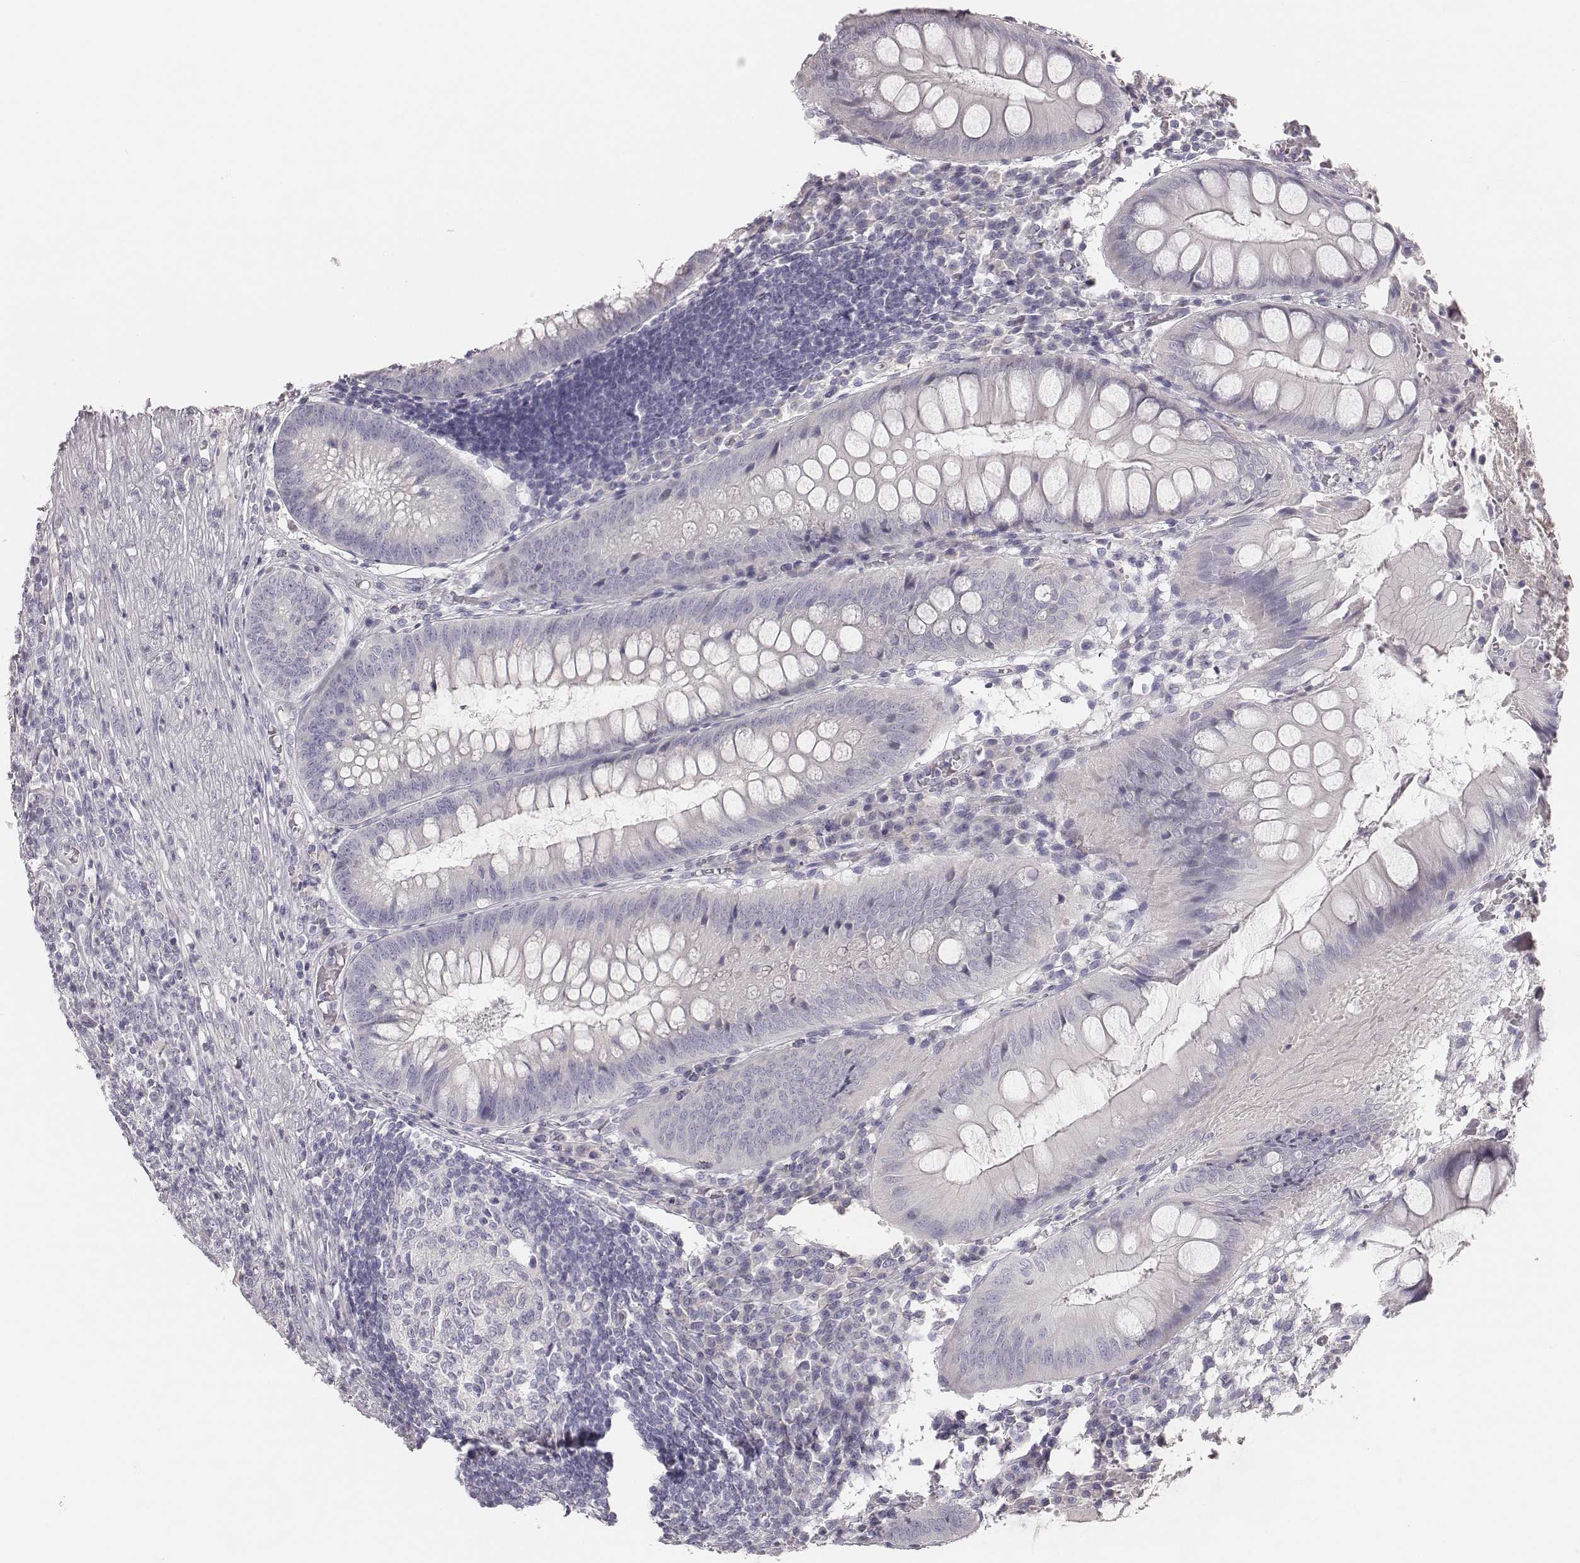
{"staining": {"intensity": "negative", "quantity": "none", "location": "none"}, "tissue": "appendix", "cell_type": "Glandular cells", "image_type": "normal", "snomed": [{"axis": "morphology", "description": "Normal tissue, NOS"}, {"axis": "morphology", "description": "Inflammation, NOS"}, {"axis": "topography", "description": "Appendix"}], "caption": "Immunohistochemistry (IHC) photomicrograph of normal appendix stained for a protein (brown), which displays no staining in glandular cells.", "gene": "MYH6", "patient": {"sex": "male", "age": 16}}